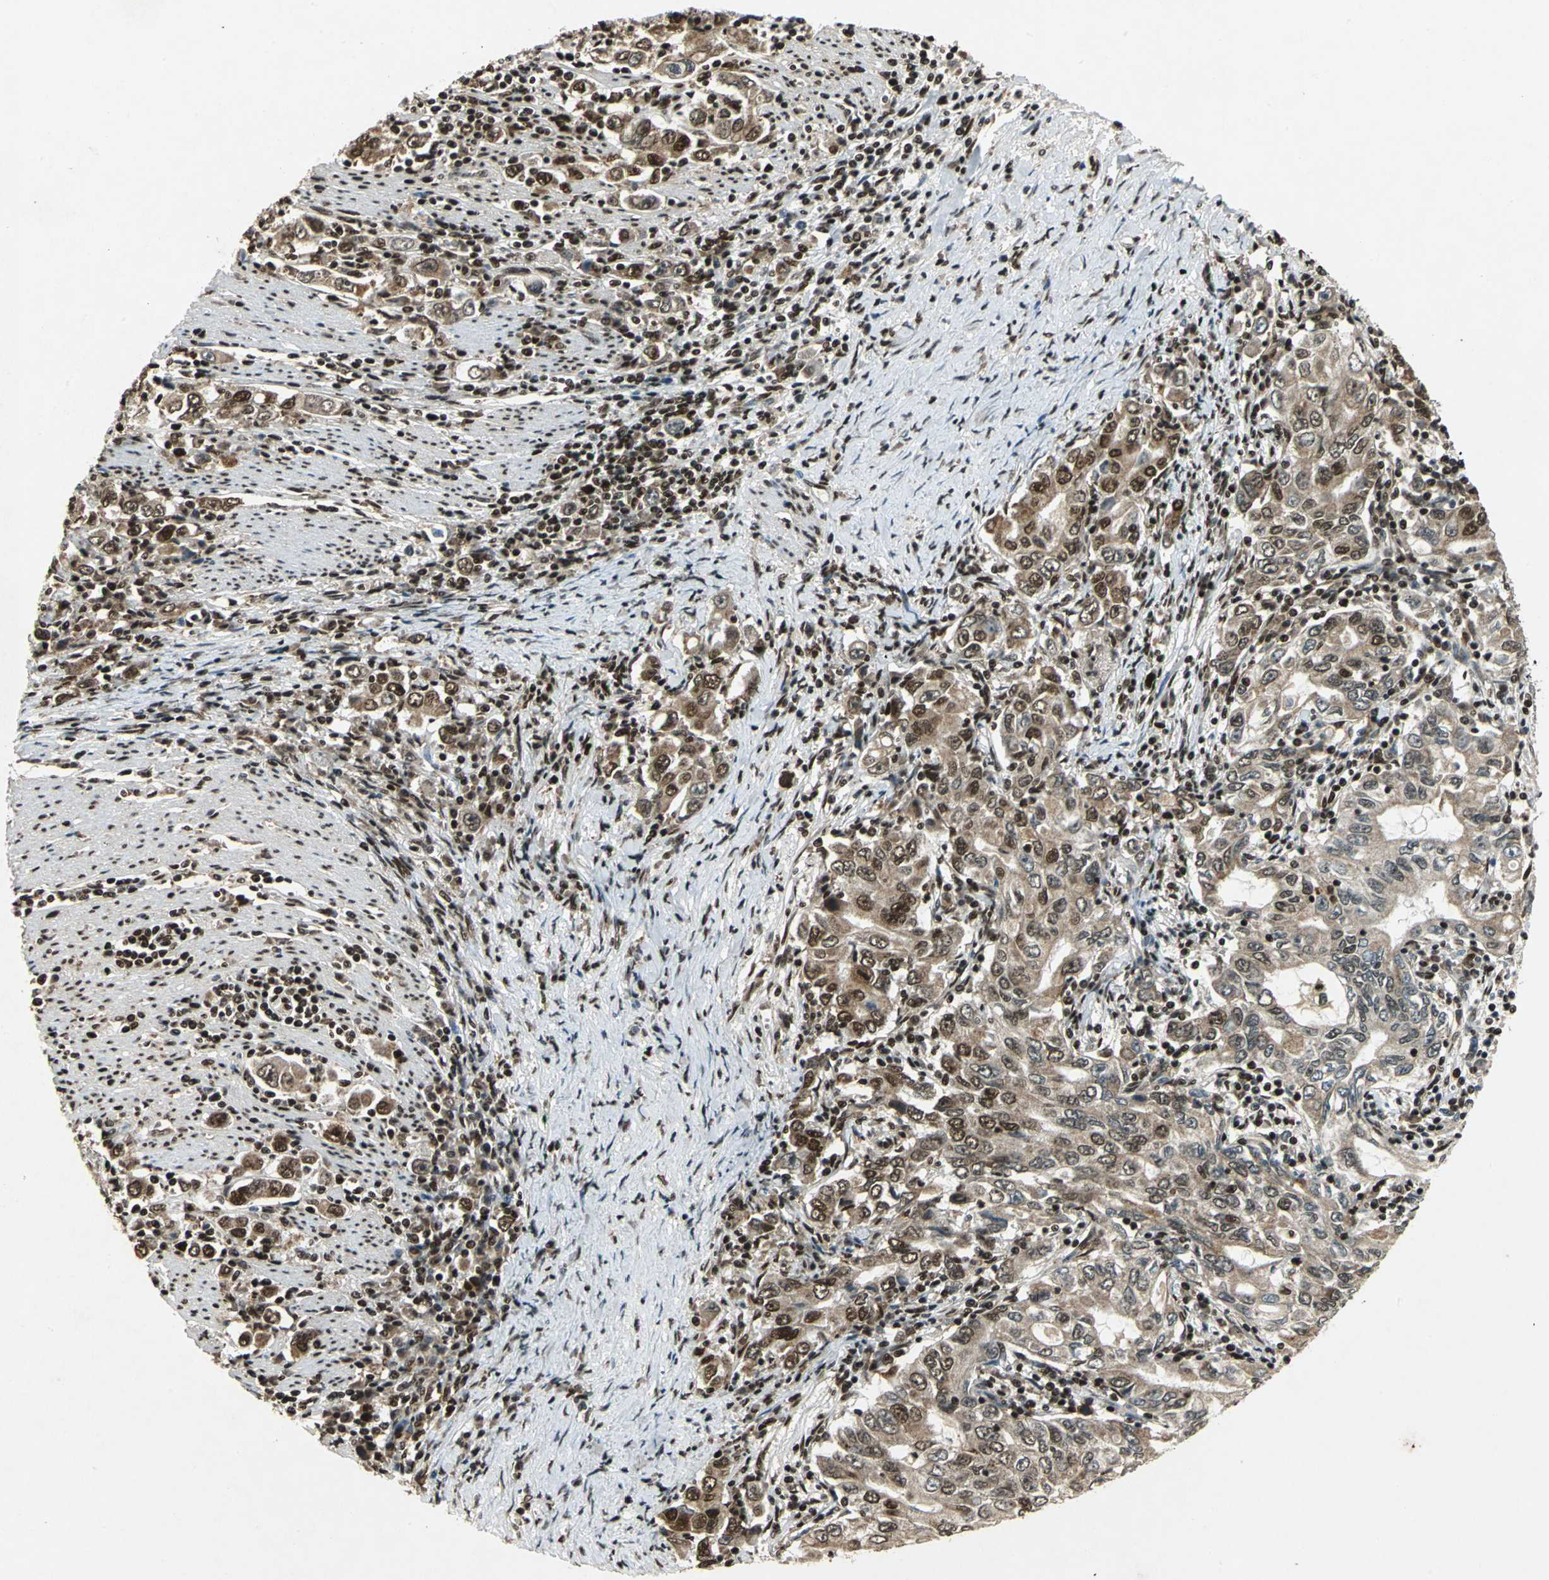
{"staining": {"intensity": "strong", "quantity": ">75%", "location": "cytoplasmic/membranous,nuclear"}, "tissue": "stomach cancer", "cell_type": "Tumor cells", "image_type": "cancer", "snomed": [{"axis": "morphology", "description": "Adenocarcinoma, NOS"}, {"axis": "topography", "description": "Stomach, lower"}], "caption": "An IHC image of neoplastic tissue is shown. Protein staining in brown highlights strong cytoplasmic/membranous and nuclear positivity in stomach adenocarcinoma within tumor cells.", "gene": "MTA2", "patient": {"sex": "female", "age": 72}}